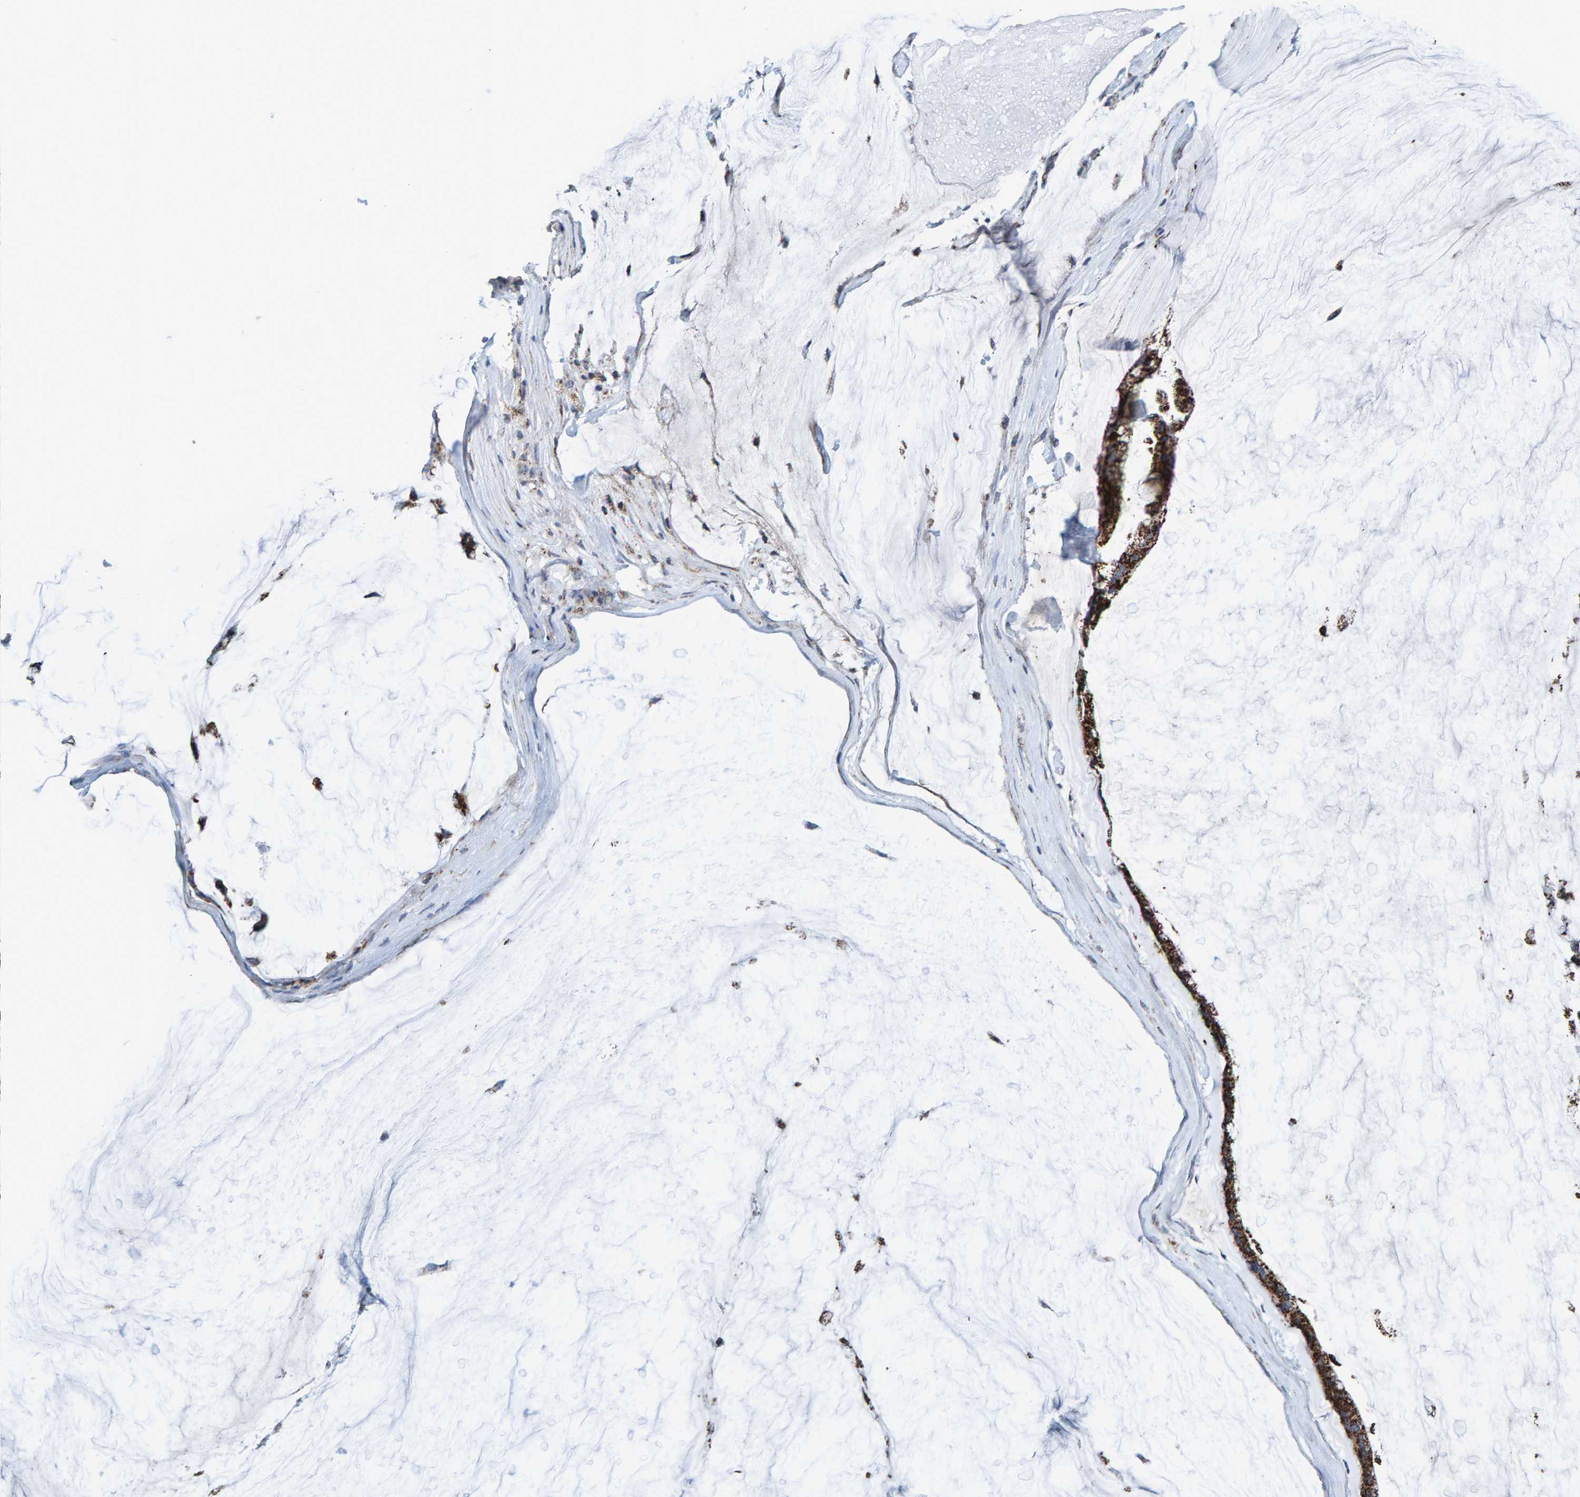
{"staining": {"intensity": "strong", "quantity": ">75%", "location": "cytoplasmic/membranous"}, "tissue": "ovarian cancer", "cell_type": "Tumor cells", "image_type": "cancer", "snomed": [{"axis": "morphology", "description": "Cystadenocarcinoma, mucinous, NOS"}, {"axis": "topography", "description": "Ovary"}], "caption": "Strong cytoplasmic/membranous staining for a protein is appreciated in approximately >75% of tumor cells of ovarian cancer (mucinous cystadenocarcinoma) using IHC.", "gene": "ZNF48", "patient": {"sex": "female", "age": 39}}